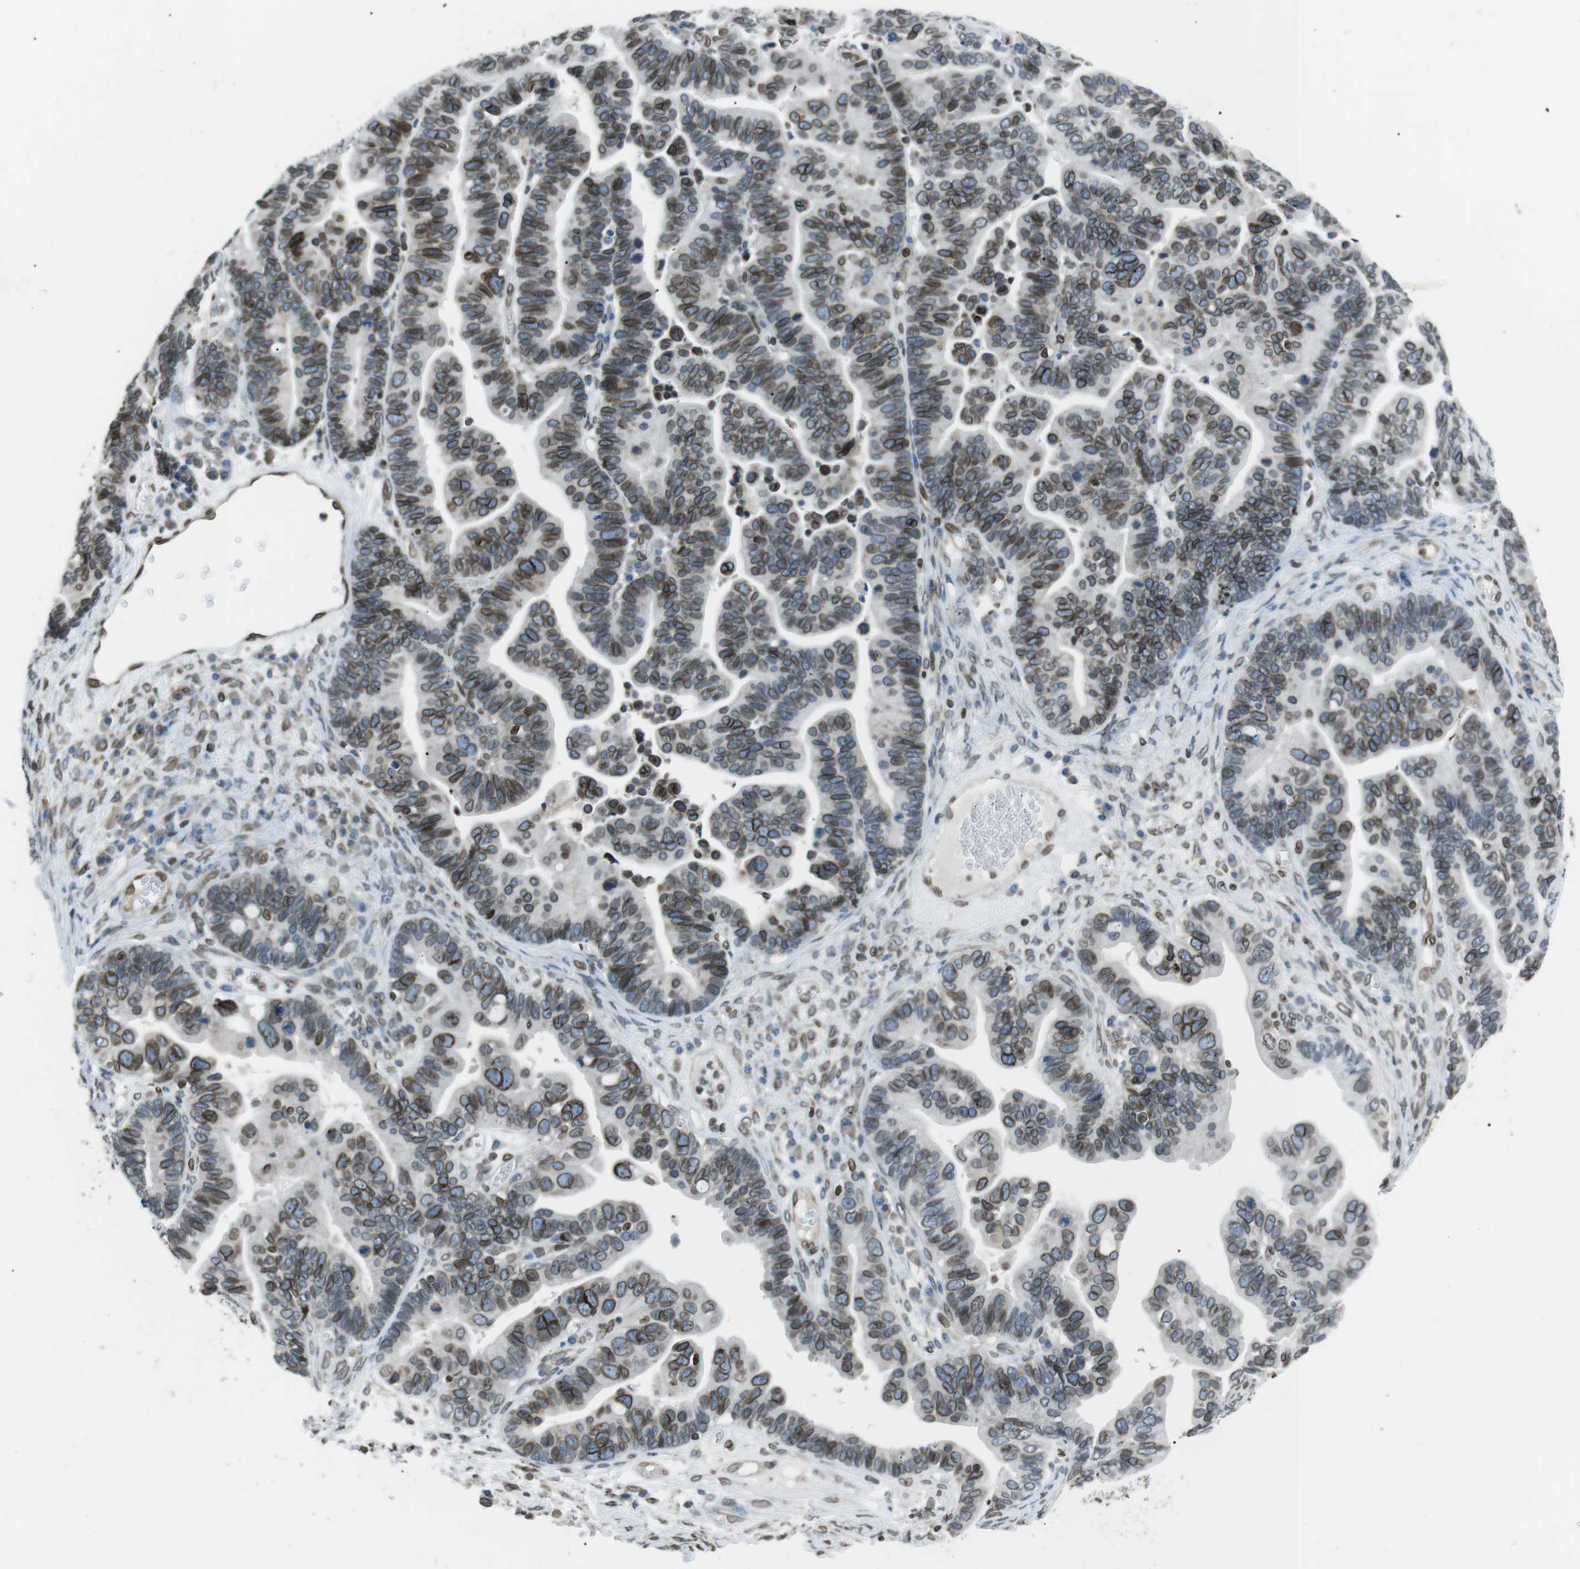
{"staining": {"intensity": "moderate", "quantity": ">75%", "location": "cytoplasmic/membranous,nuclear"}, "tissue": "ovarian cancer", "cell_type": "Tumor cells", "image_type": "cancer", "snomed": [{"axis": "morphology", "description": "Cystadenocarcinoma, serous, NOS"}, {"axis": "topography", "description": "Ovary"}], "caption": "Immunohistochemistry image of neoplastic tissue: ovarian cancer (serous cystadenocarcinoma) stained using immunohistochemistry (IHC) demonstrates medium levels of moderate protein expression localized specifically in the cytoplasmic/membranous and nuclear of tumor cells, appearing as a cytoplasmic/membranous and nuclear brown color.", "gene": "TMX4", "patient": {"sex": "female", "age": 56}}